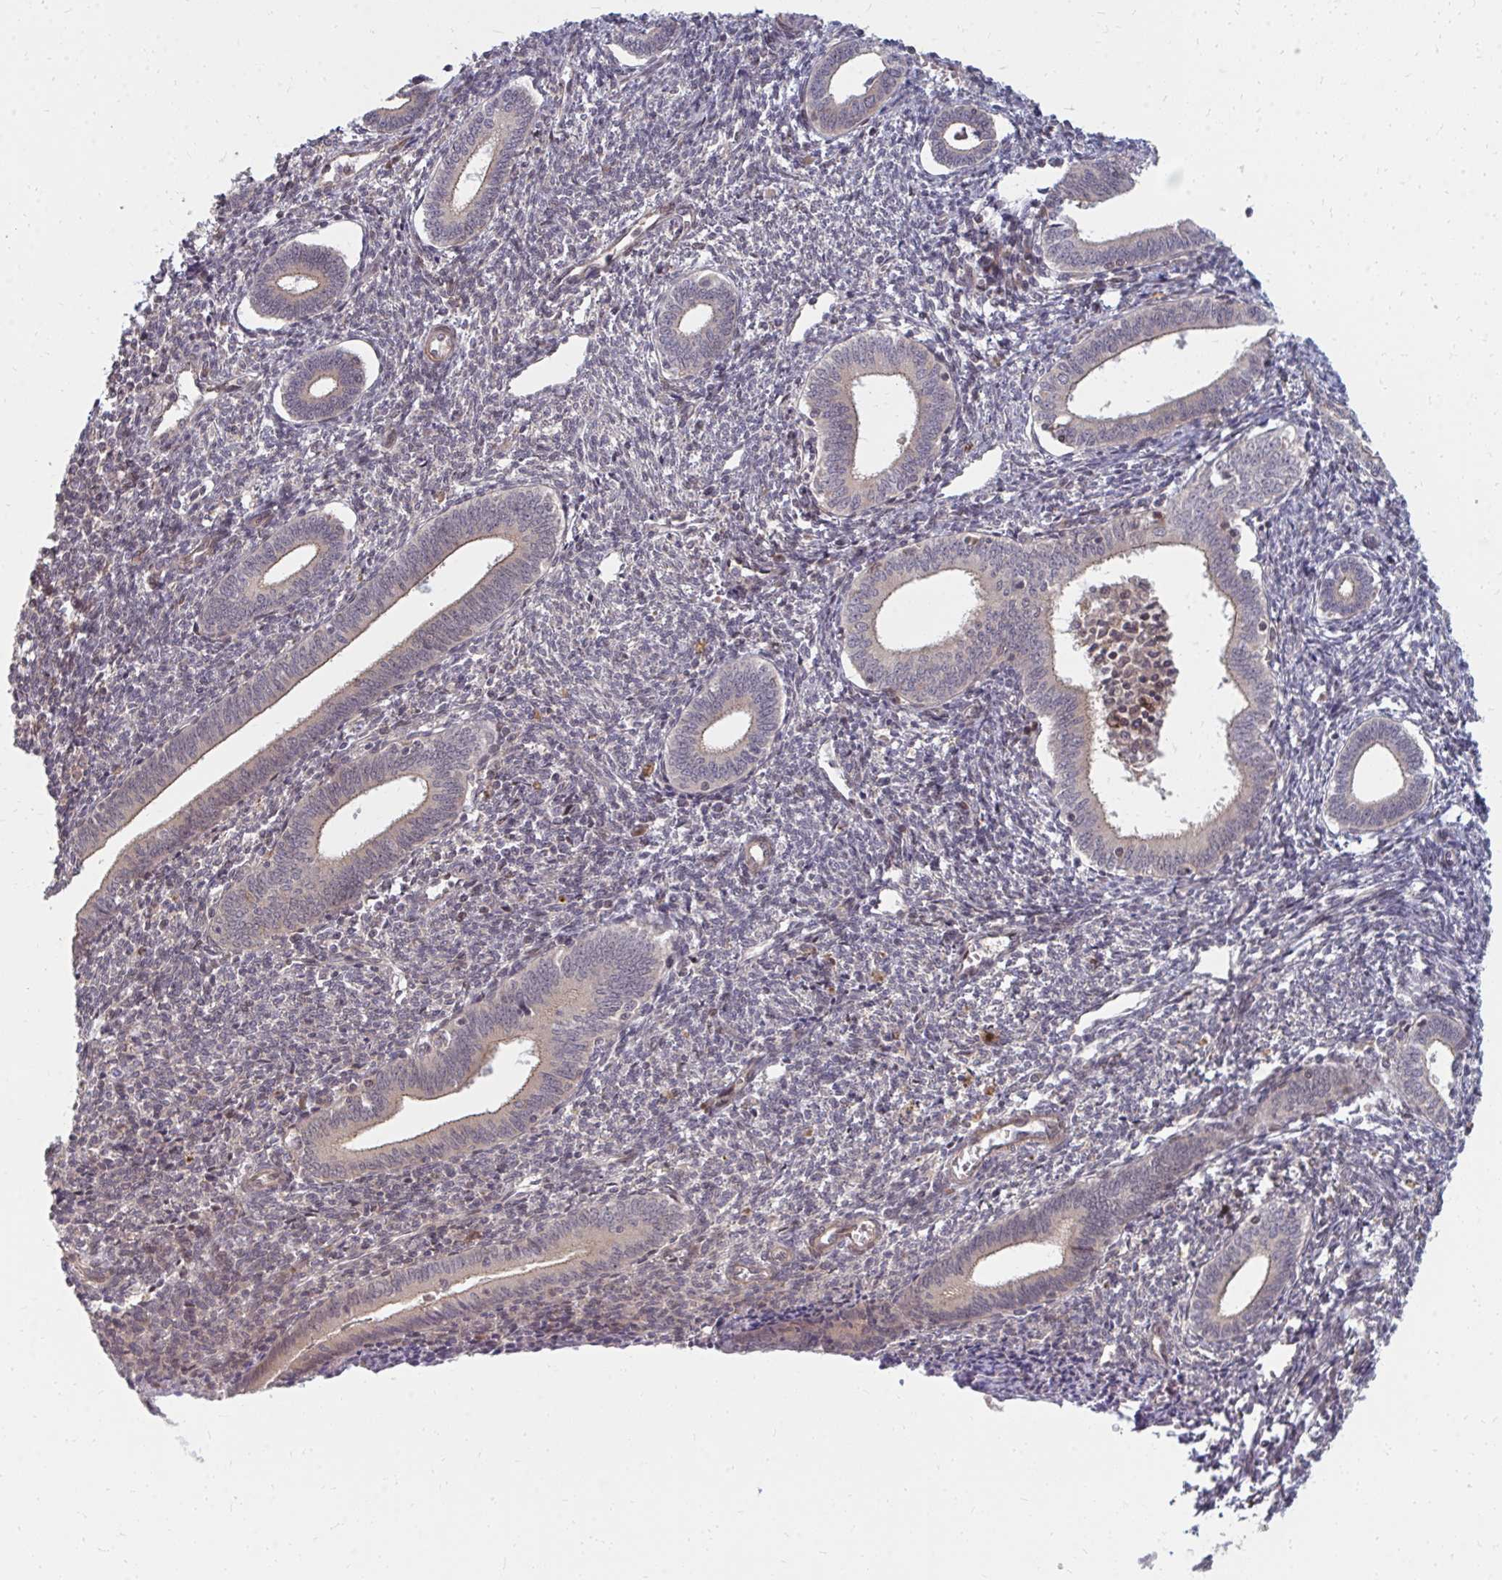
{"staining": {"intensity": "negative", "quantity": "none", "location": "none"}, "tissue": "endometrium", "cell_type": "Cells in endometrial stroma", "image_type": "normal", "snomed": [{"axis": "morphology", "description": "Normal tissue, NOS"}, {"axis": "topography", "description": "Endometrium"}], "caption": "Immunohistochemistry (IHC) of normal endometrium displays no expression in cells in endometrial stroma. Nuclei are stained in blue.", "gene": "ZNF285", "patient": {"sex": "female", "age": 41}}